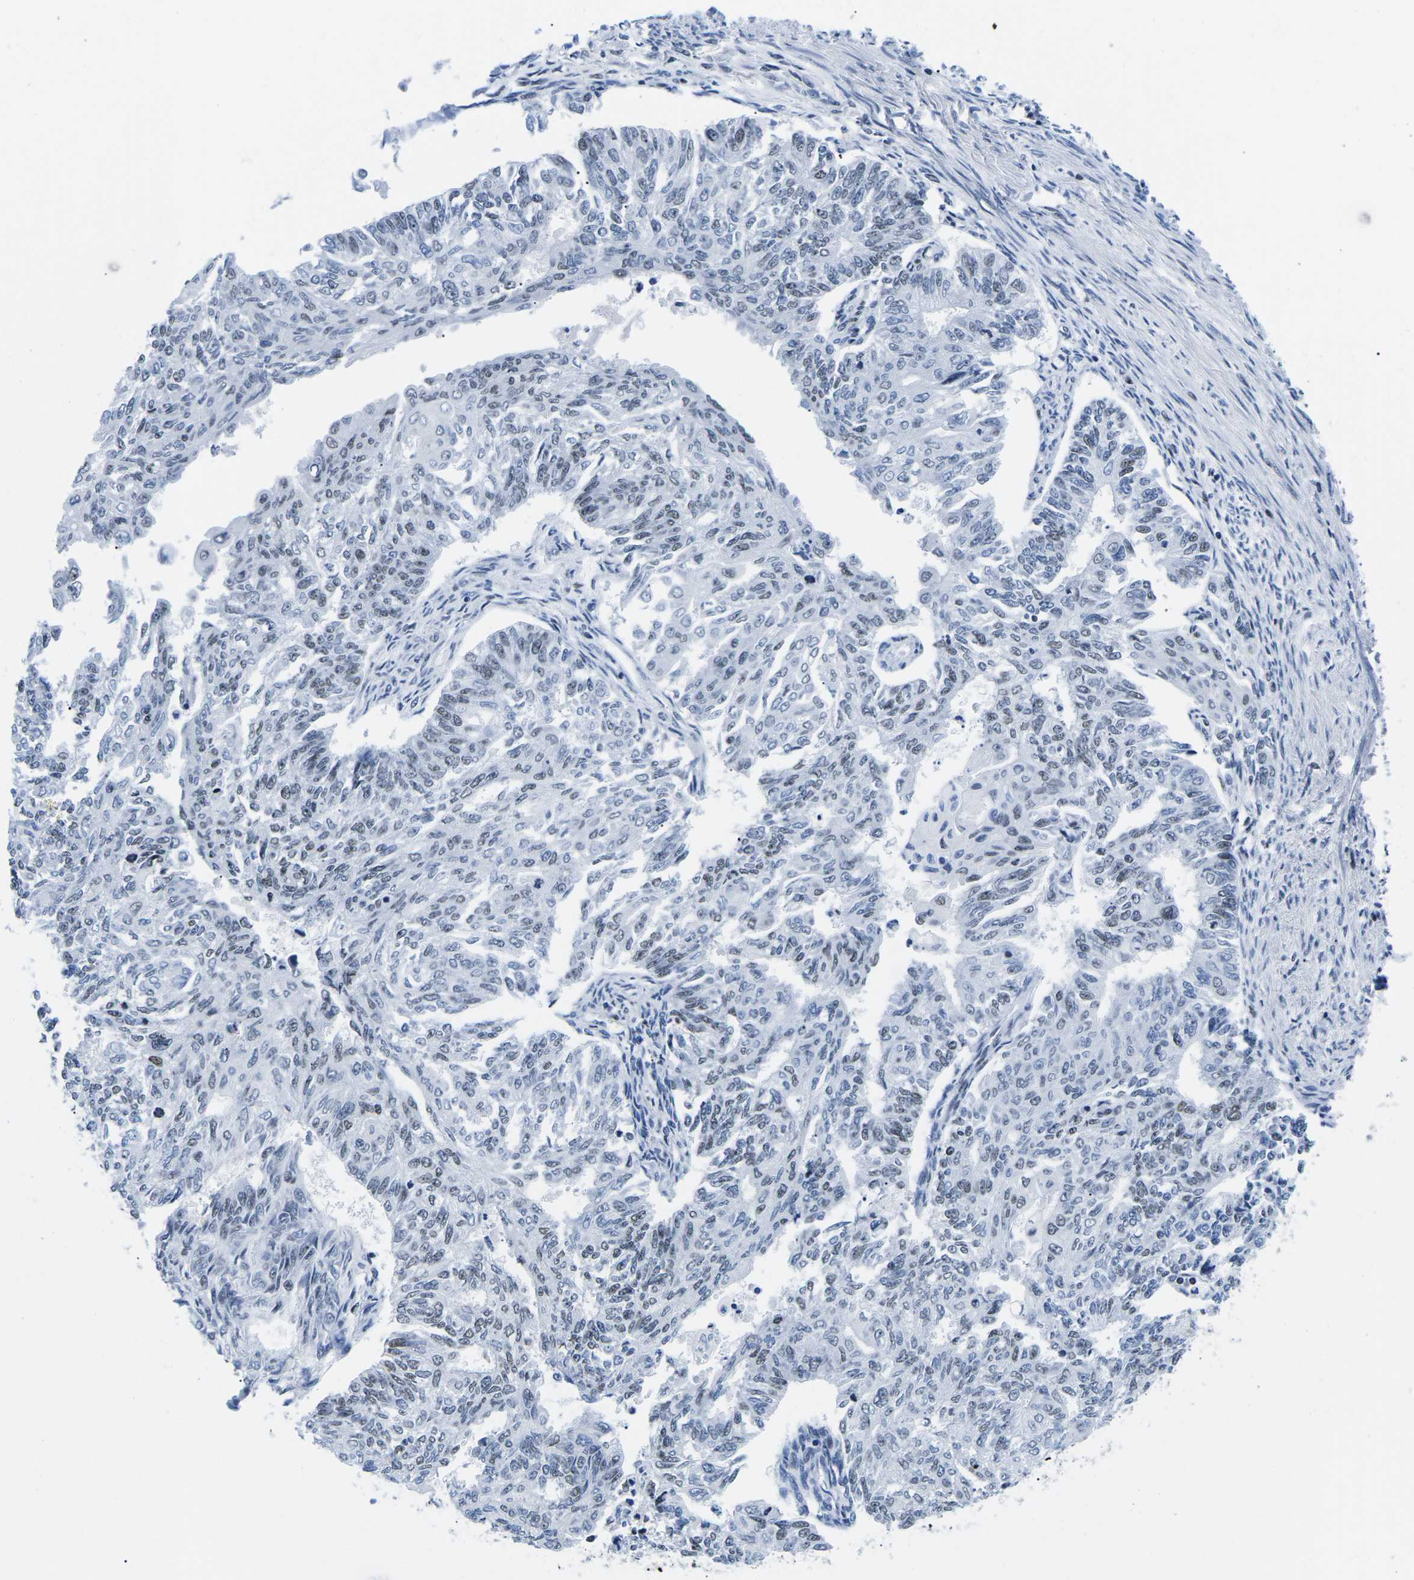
{"staining": {"intensity": "moderate", "quantity": "<25%", "location": "nuclear"}, "tissue": "endometrial cancer", "cell_type": "Tumor cells", "image_type": "cancer", "snomed": [{"axis": "morphology", "description": "Adenocarcinoma, NOS"}, {"axis": "topography", "description": "Endometrium"}], "caption": "Protein analysis of endometrial cancer (adenocarcinoma) tissue exhibits moderate nuclear staining in approximately <25% of tumor cells.", "gene": "ATF1", "patient": {"sex": "female", "age": 32}}